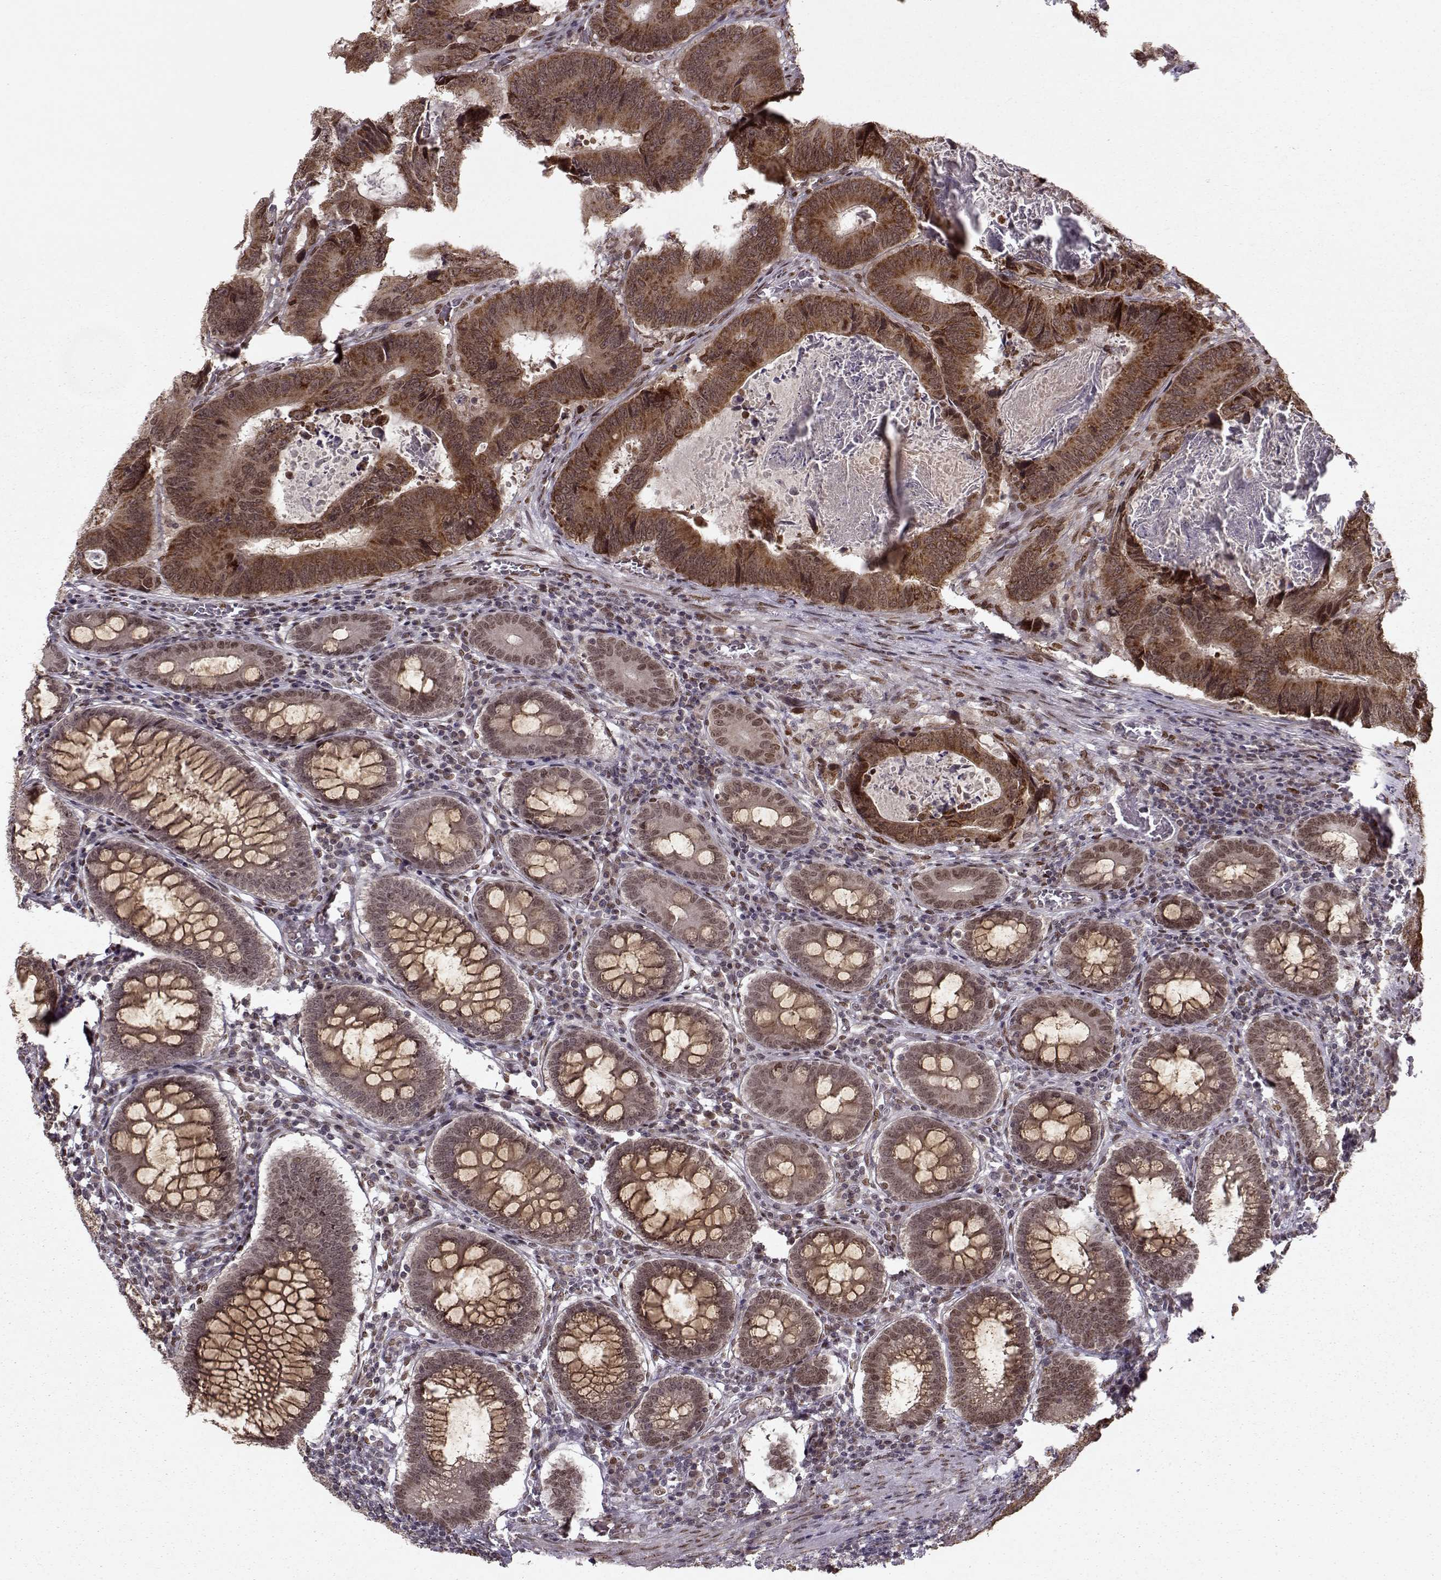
{"staining": {"intensity": "strong", "quantity": ">75%", "location": "cytoplasmic/membranous"}, "tissue": "colorectal cancer", "cell_type": "Tumor cells", "image_type": "cancer", "snomed": [{"axis": "morphology", "description": "Adenocarcinoma, NOS"}, {"axis": "topography", "description": "Colon"}], "caption": "This is a histology image of immunohistochemistry staining of colorectal adenocarcinoma, which shows strong staining in the cytoplasmic/membranous of tumor cells.", "gene": "RAI1", "patient": {"sex": "female", "age": 82}}